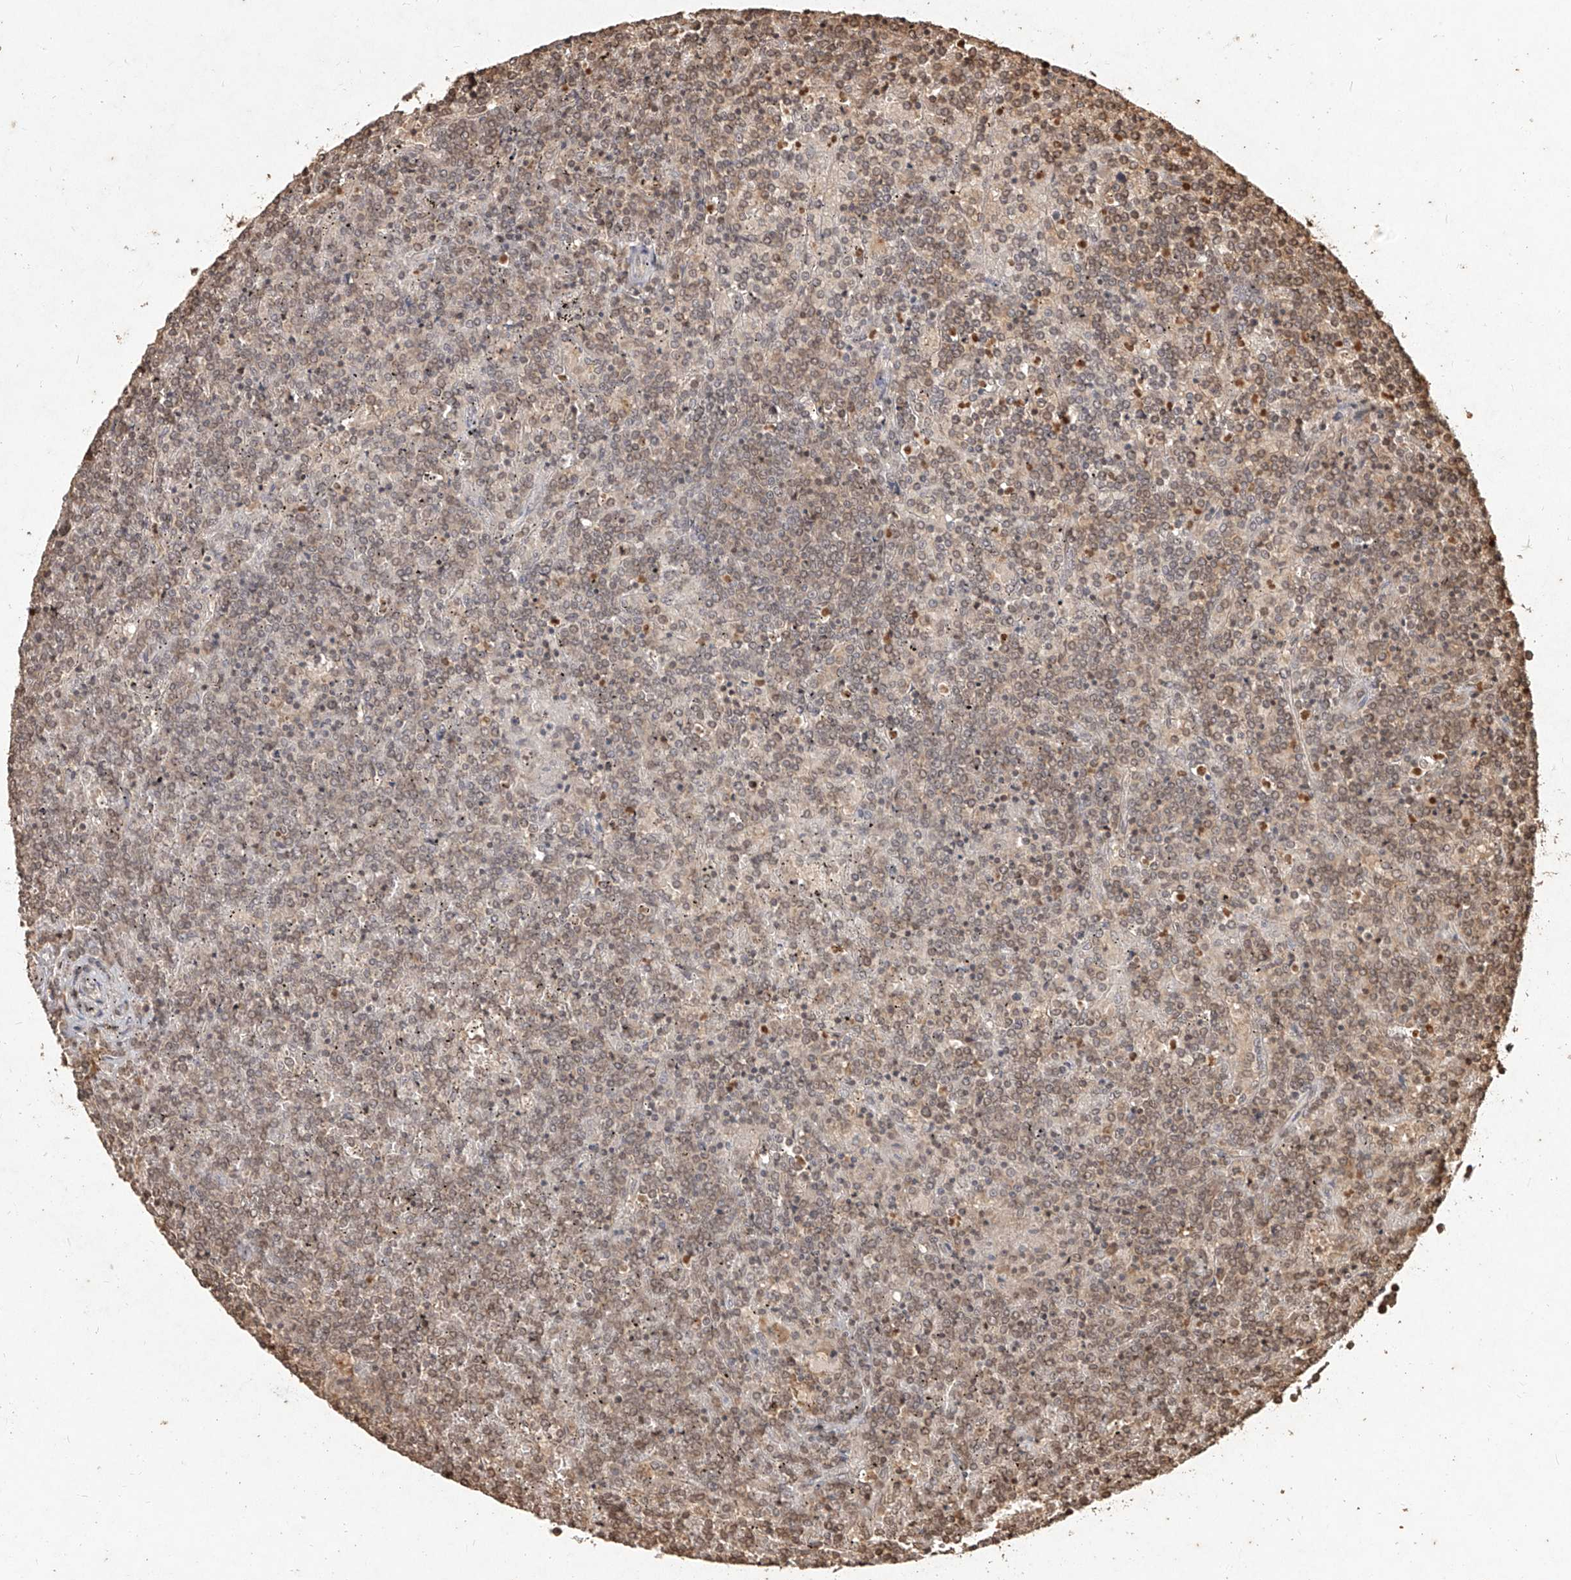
{"staining": {"intensity": "weak", "quantity": ">75%", "location": "cytoplasmic/membranous,nuclear"}, "tissue": "lymphoma", "cell_type": "Tumor cells", "image_type": "cancer", "snomed": [{"axis": "morphology", "description": "Malignant lymphoma, non-Hodgkin's type, Low grade"}, {"axis": "topography", "description": "Spleen"}], "caption": "This is an image of immunohistochemistry staining of lymphoma, which shows weak staining in the cytoplasmic/membranous and nuclear of tumor cells.", "gene": "UBE2K", "patient": {"sex": "female", "age": 19}}